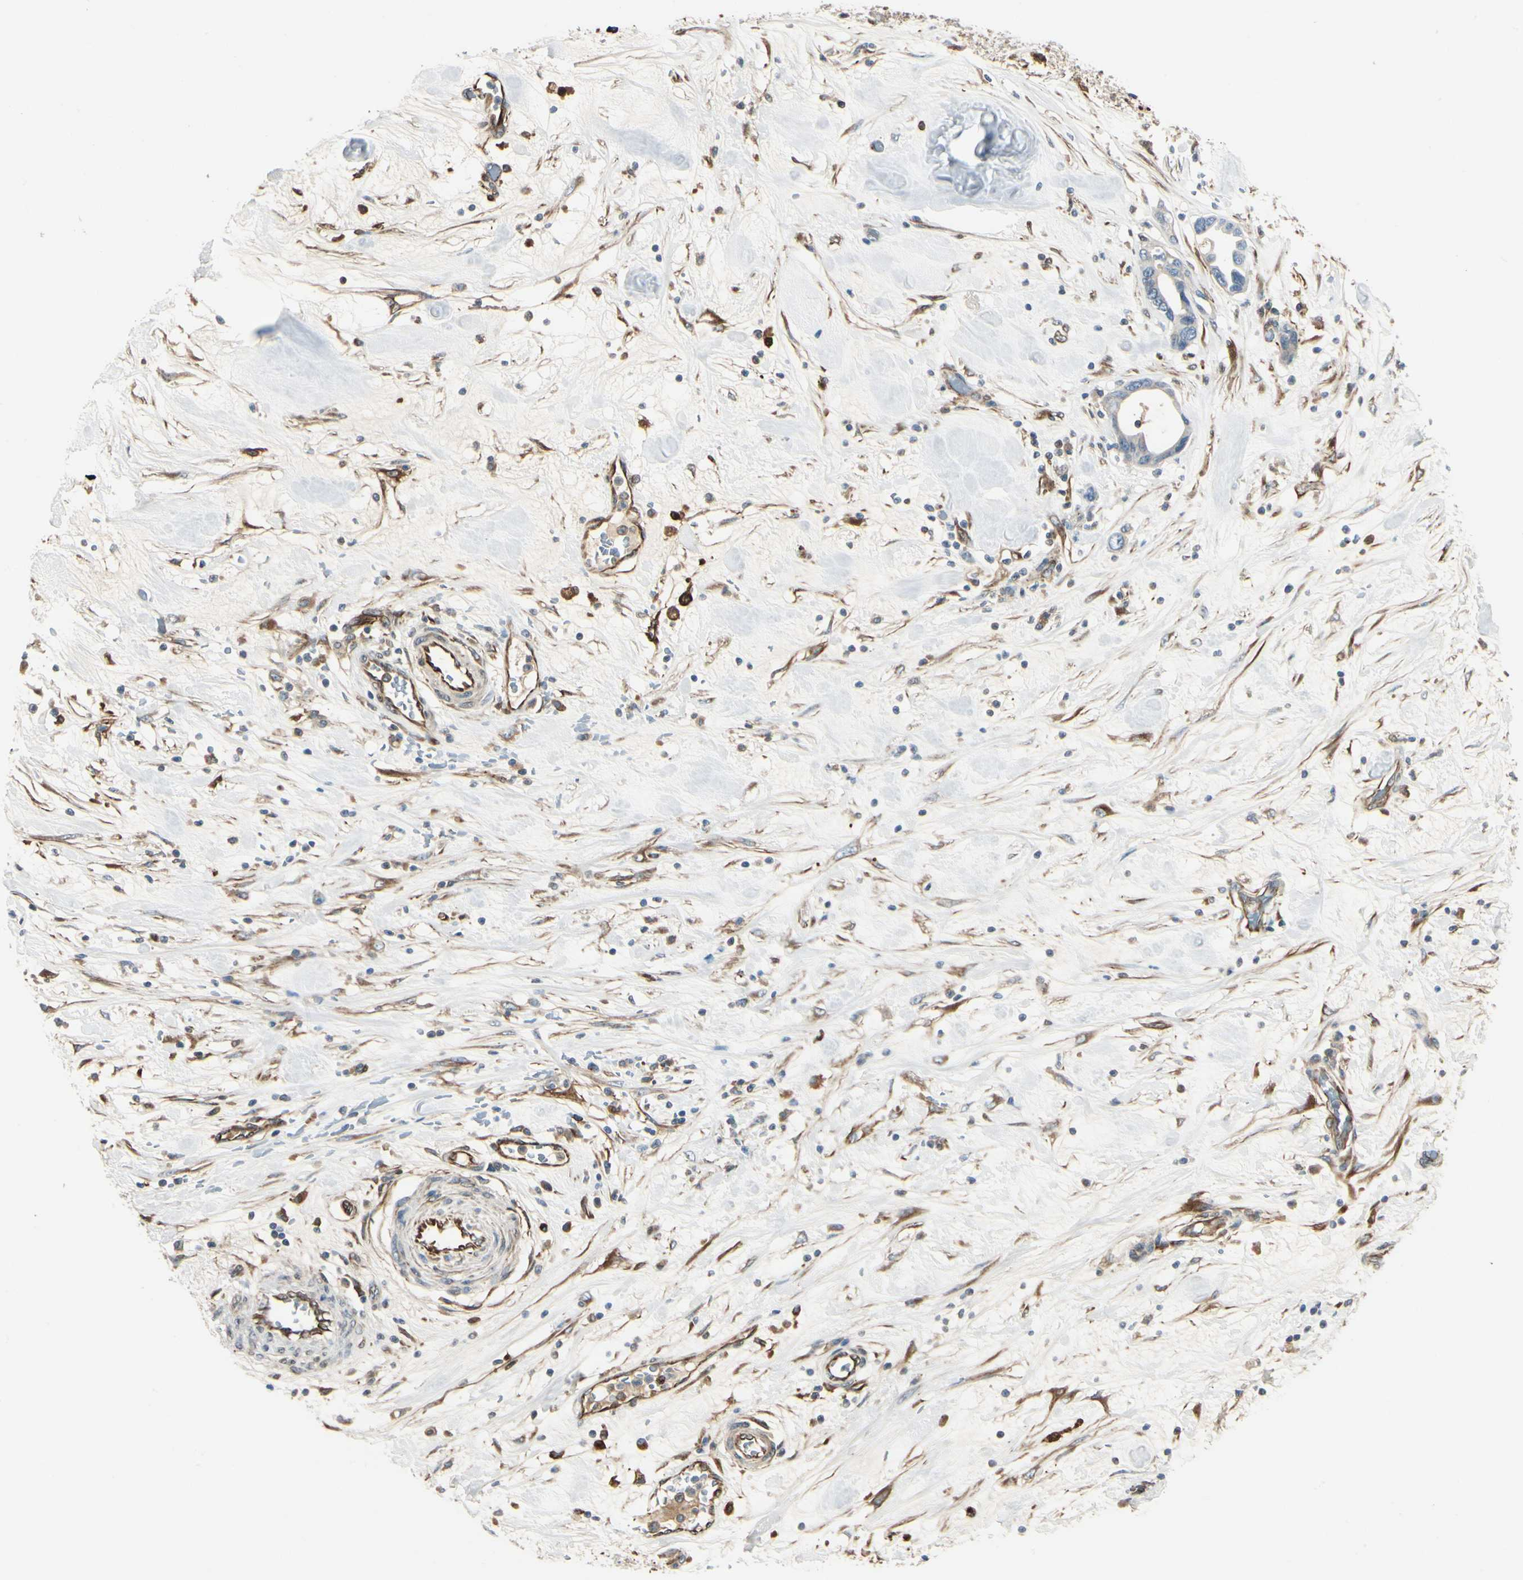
{"staining": {"intensity": "negative", "quantity": "none", "location": "none"}, "tissue": "pancreatic cancer", "cell_type": "Tumor cells", "image_type": "cancer", "snomed": [{"axis": "morphology", "description": "Adenocarcinoma, NOS"}, {"axis": "topography", "description": "Pancreas"}], "caption": "DAB (3,3'-diaminobenzidine) immunohistochemical staining of human pancreatic cancer (adenocarcinoma) shows no significant positivity in tumor cells. The staining is performed using DAB (3,3'-diaminobenzidine) brown chromogen with nuclei counter-stained in using hematoxylin.", "gene": "FTH1", "patient": {"sex": "female", "age": 57}}